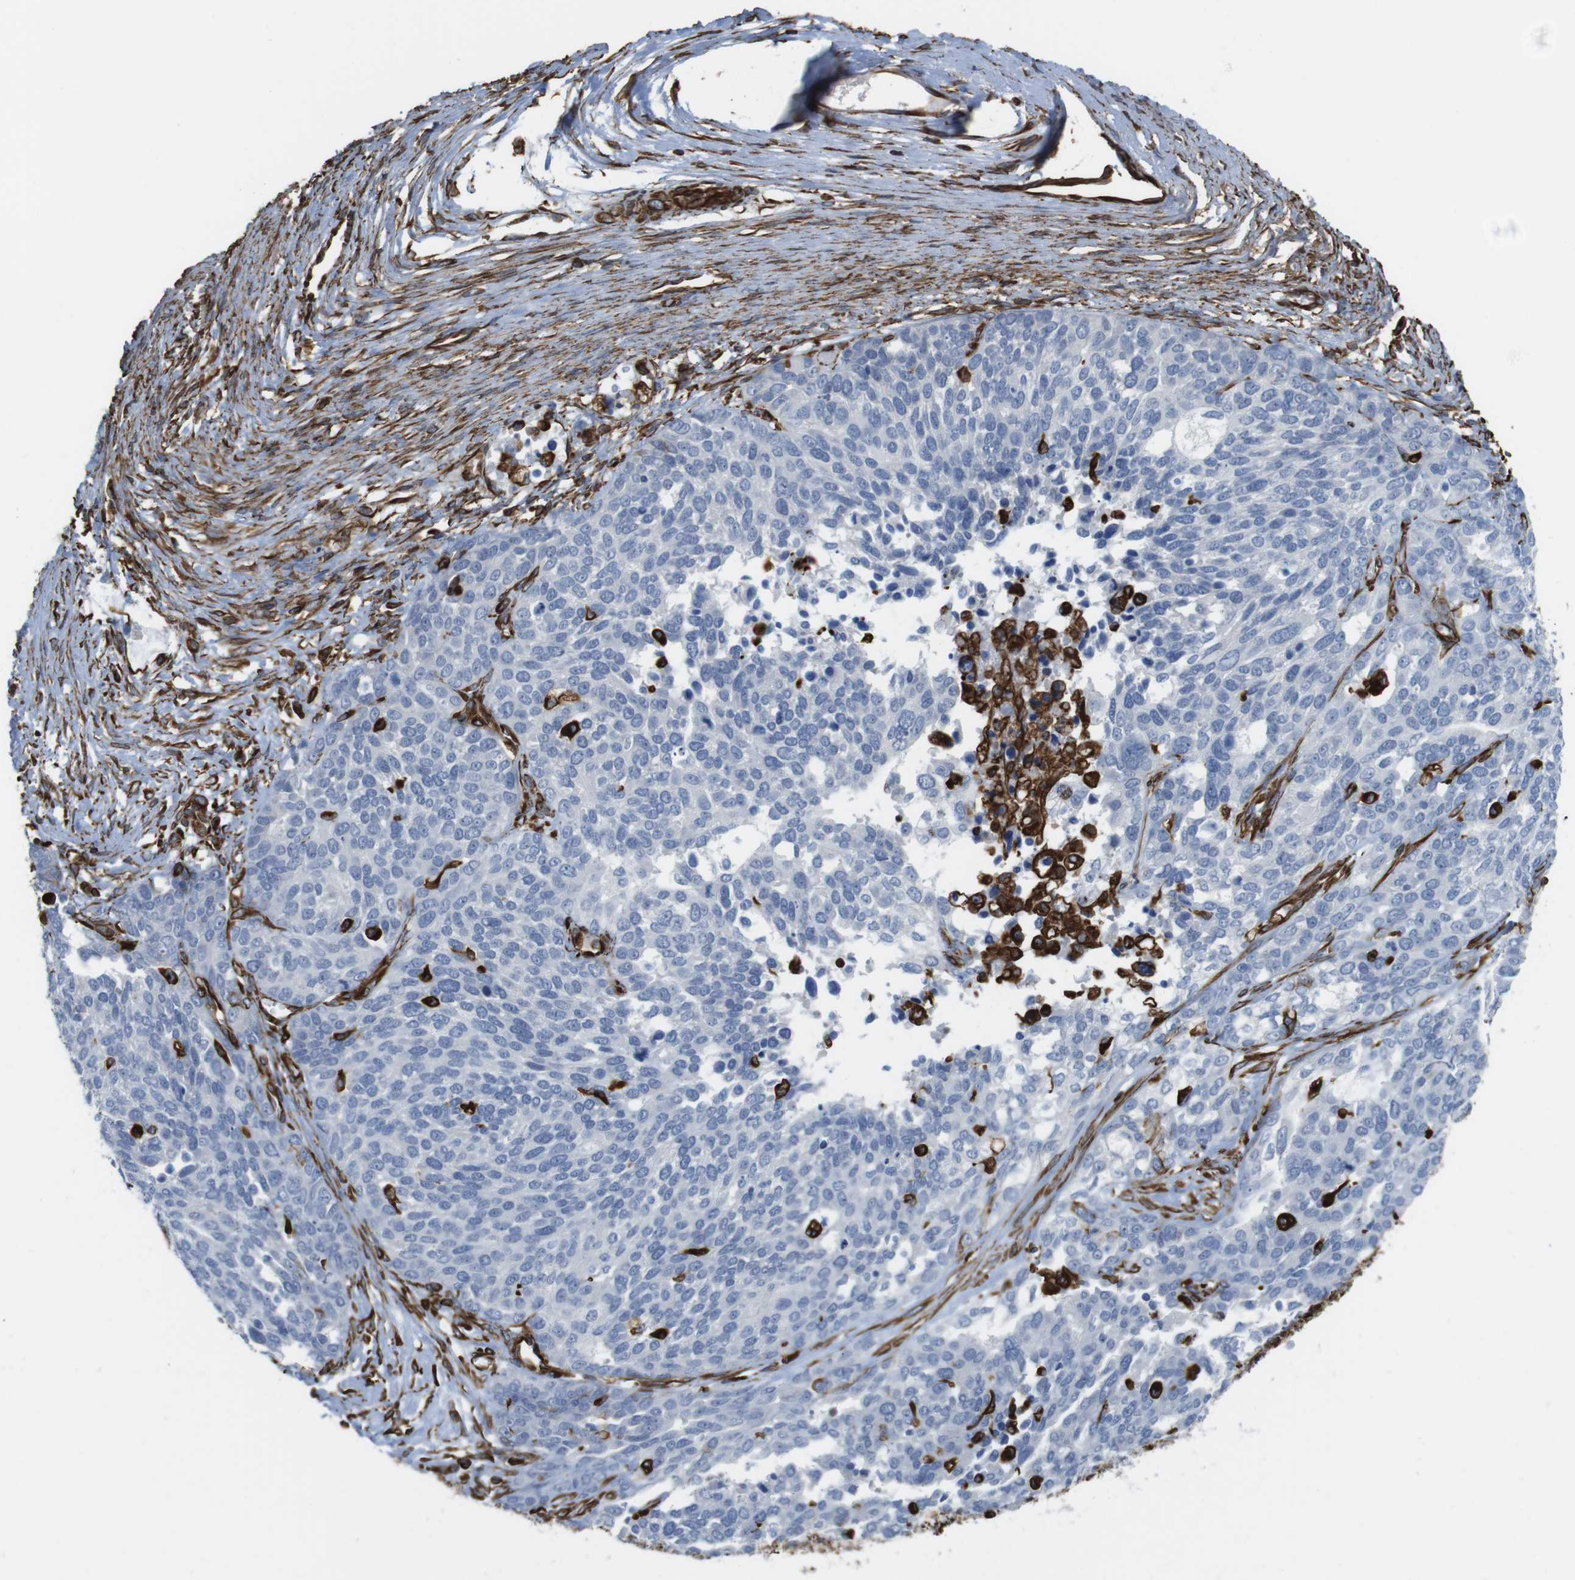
{"staining": {"intensity": "negative", "quantity": "none", "location": "none"}, "tissue": "ovarian cancer", "cell_type": "Tumor cells", "image_type": "cancer", "snomed": [{"axis": "morphology", "description": "Cystadenocarcinoma, serous, NOS"}, {"axis": "topography", "description": "Ovary"}], "caption": "This is an immunohistochemistry histopathology image of ovarian cancer. There is no staining in tumor cells.", "gene": "RALGPS1", "patient": {"sex": "female", "age": 44}}